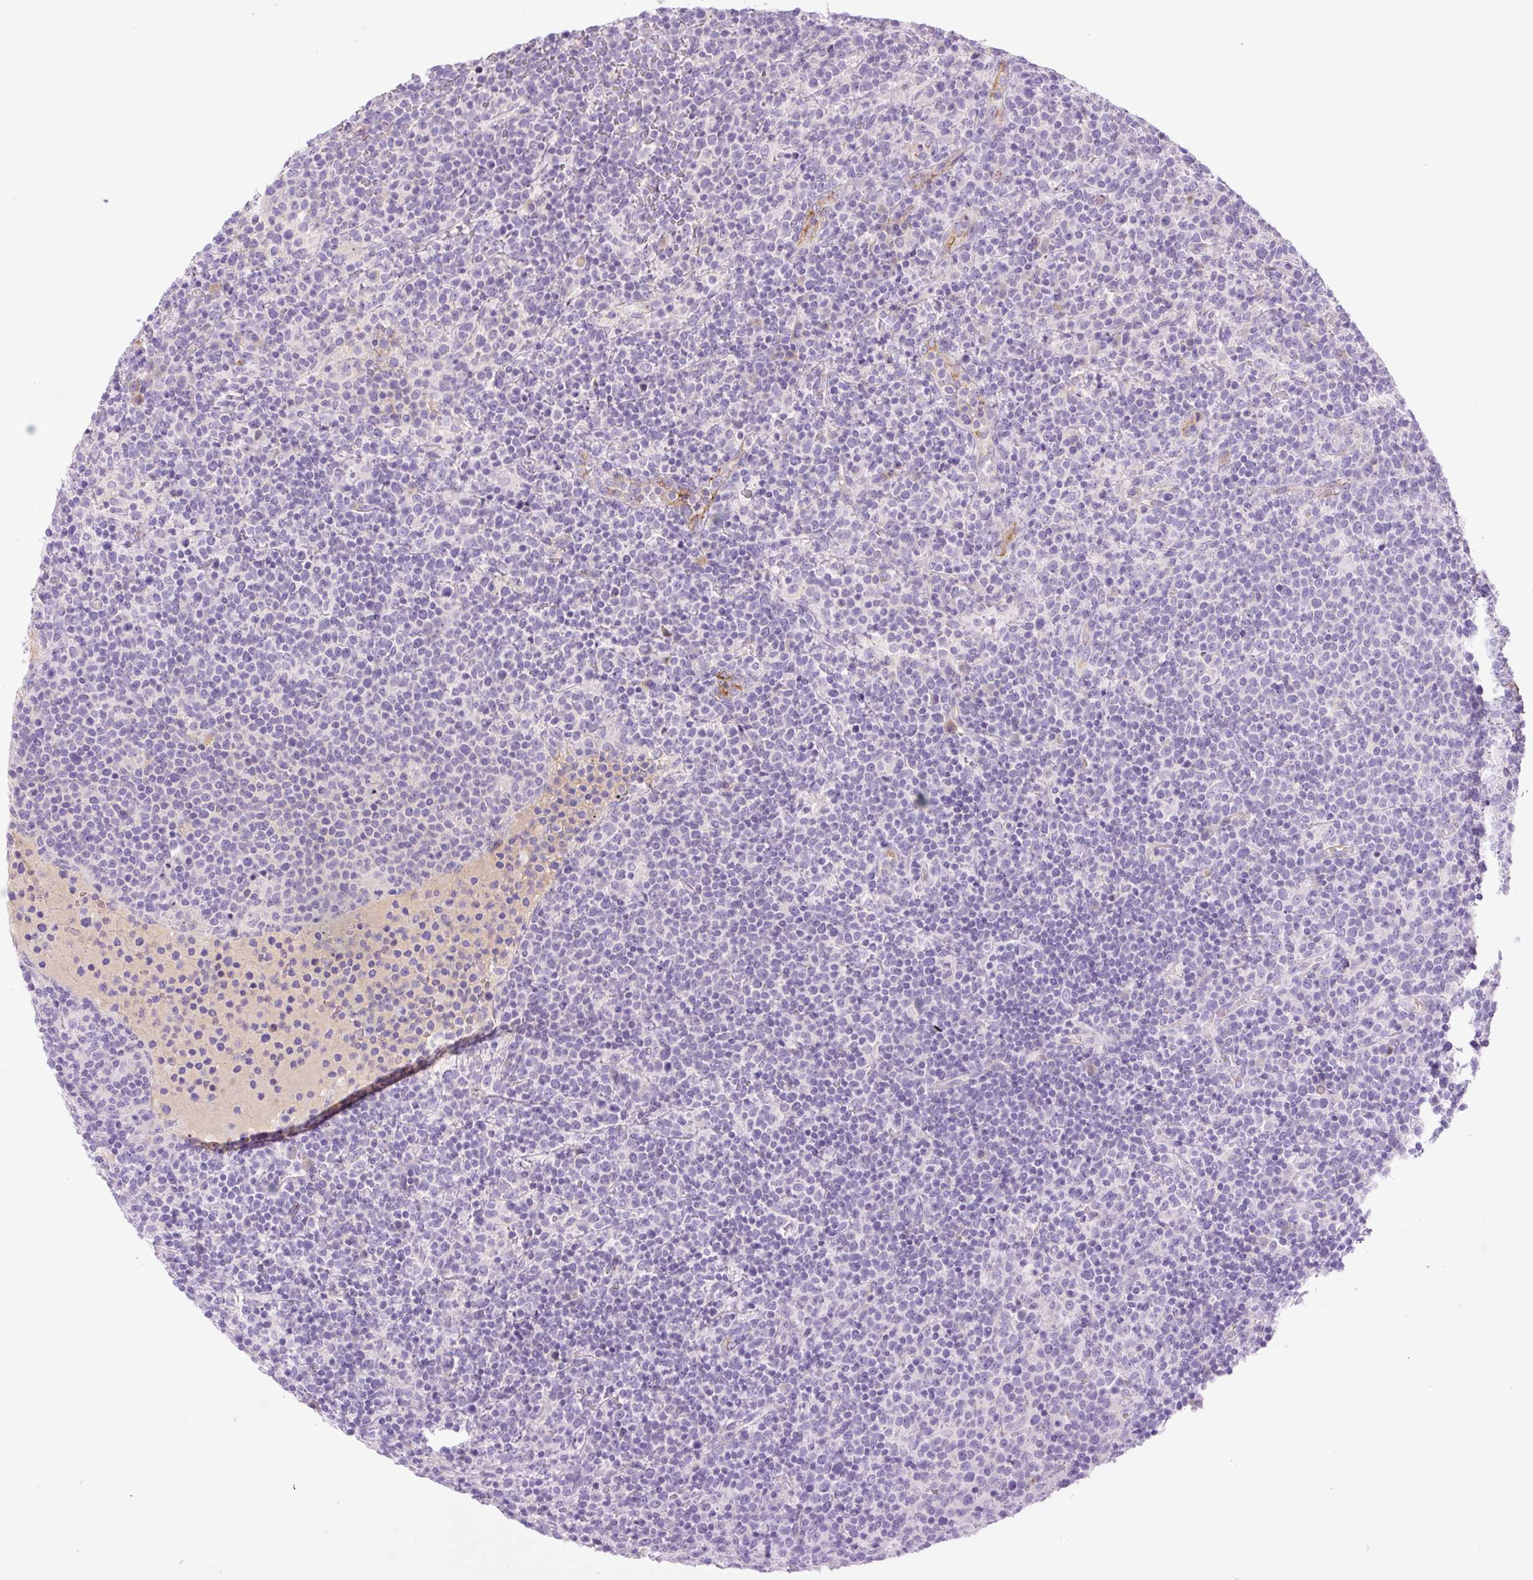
{"staining": {"intensity": "negative", "quantity": "none", "location": "none"}, "tissue": "lymphoma", "cell_type": "Tumor cells", "image_type": "cancer", "snomed": [{"axis": "morphology", "description": "Malignant lymphoma, non-Hodgkin's type, High grade"}, {"axis": "topography", "description": "Lymph node"}], "caption": "High magnification brightfield microscopy of lymphoma stained with DAB (brown) and counterstained with hematoxylin (blue): tumor cells show no significant expression.", "gene": "RSPO4", "patient": {"sex": "male", "age": 61}}